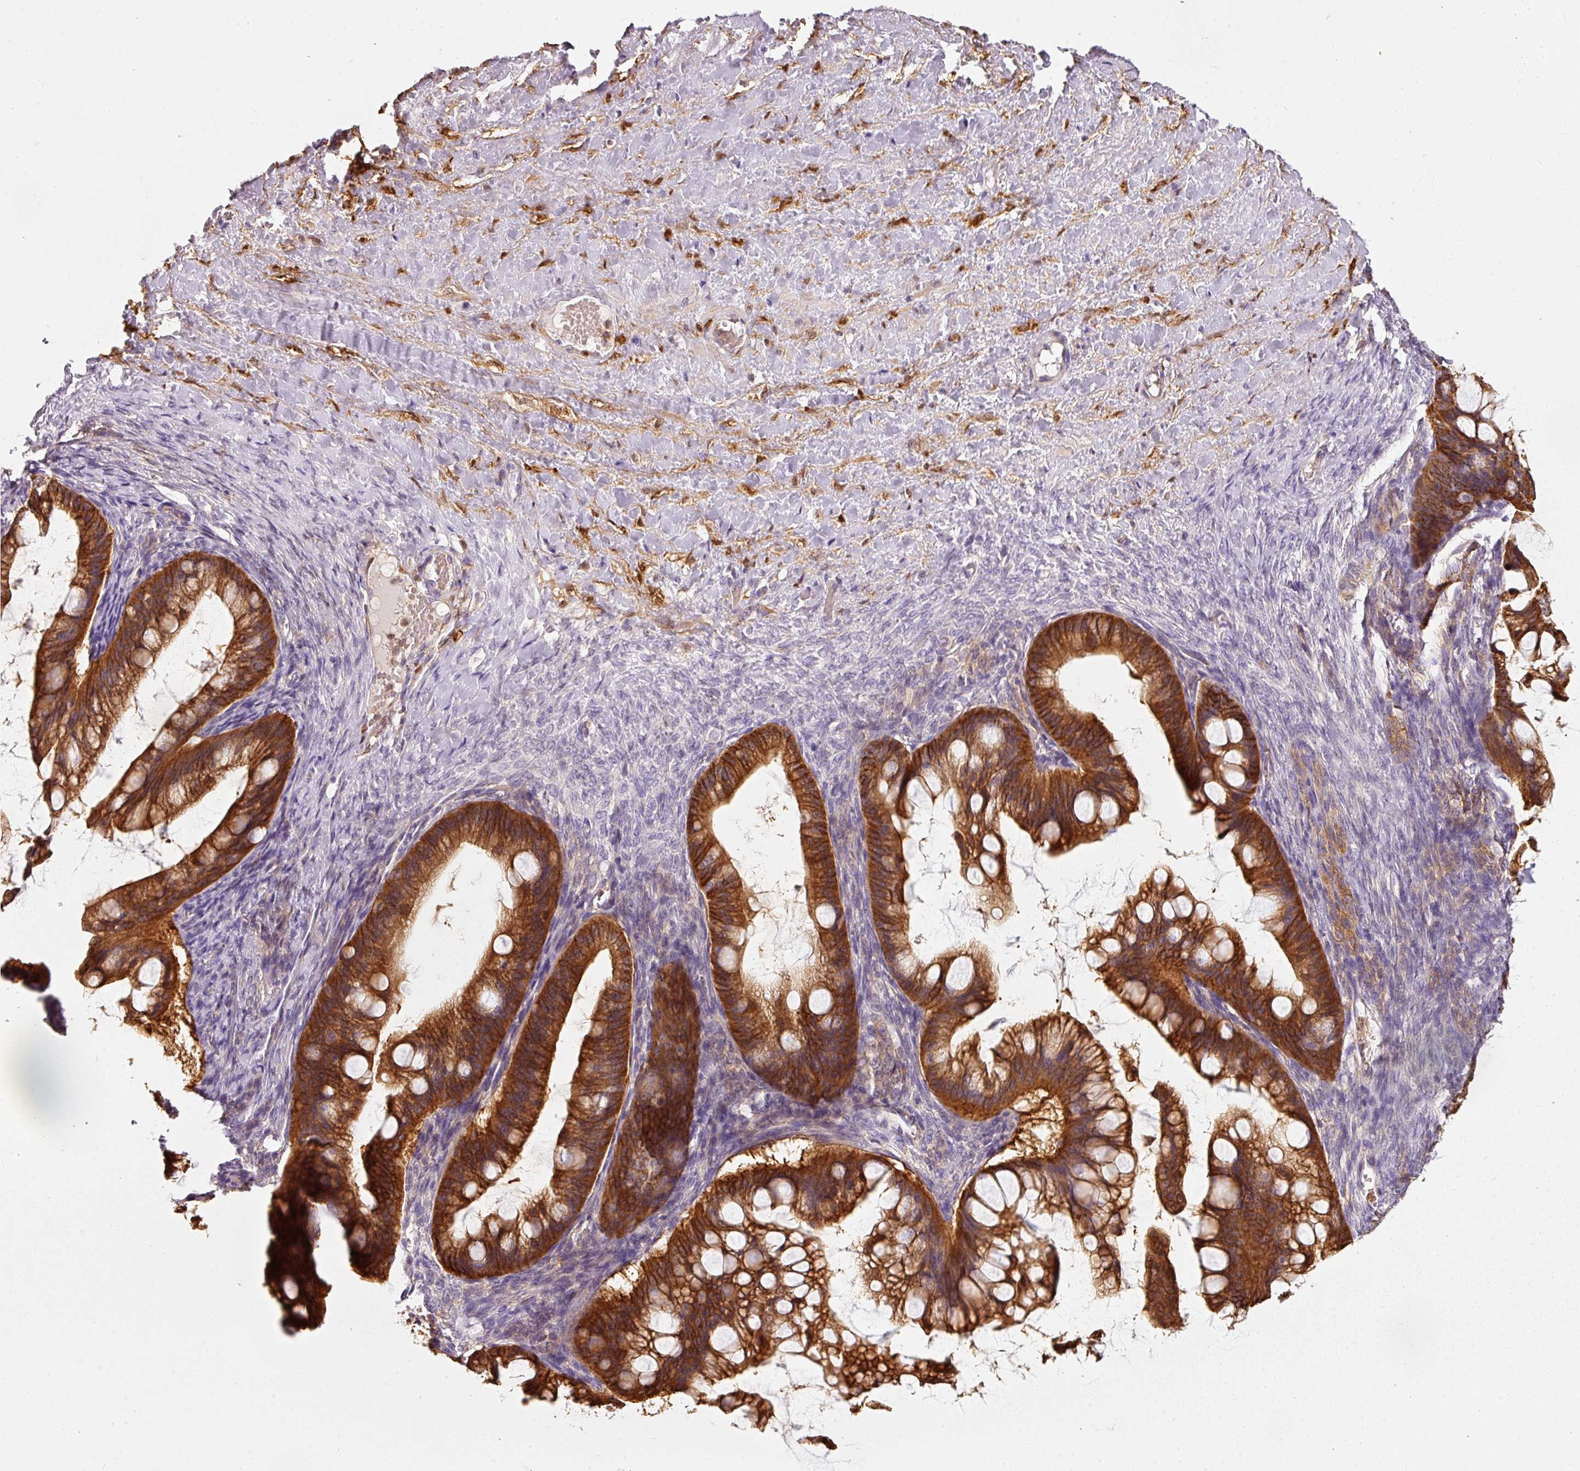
{"staining": {"intensity": "strong", "quantity": ">75%", "location": "cytoplasmic/membranous"}, "tissue": "ovarian cancer", "cell_type": "Tumor cells", "image_type": "cancer", "snomed": [{"axis": "morphology", "description": "Cystadenocarcinoma, mucinous, NOS"}, {"axis": "topography", "description": "Ovary"}], "caption": "Mucinous cystadenocarcinoma (ovarian) stained for a protein (brown) reveals strong cytoplasmic/membranous positive staining in approximately >75% of tumor cells.", "gene": "IQGAP2", "patient": {"sex": "female", "age": 73}}